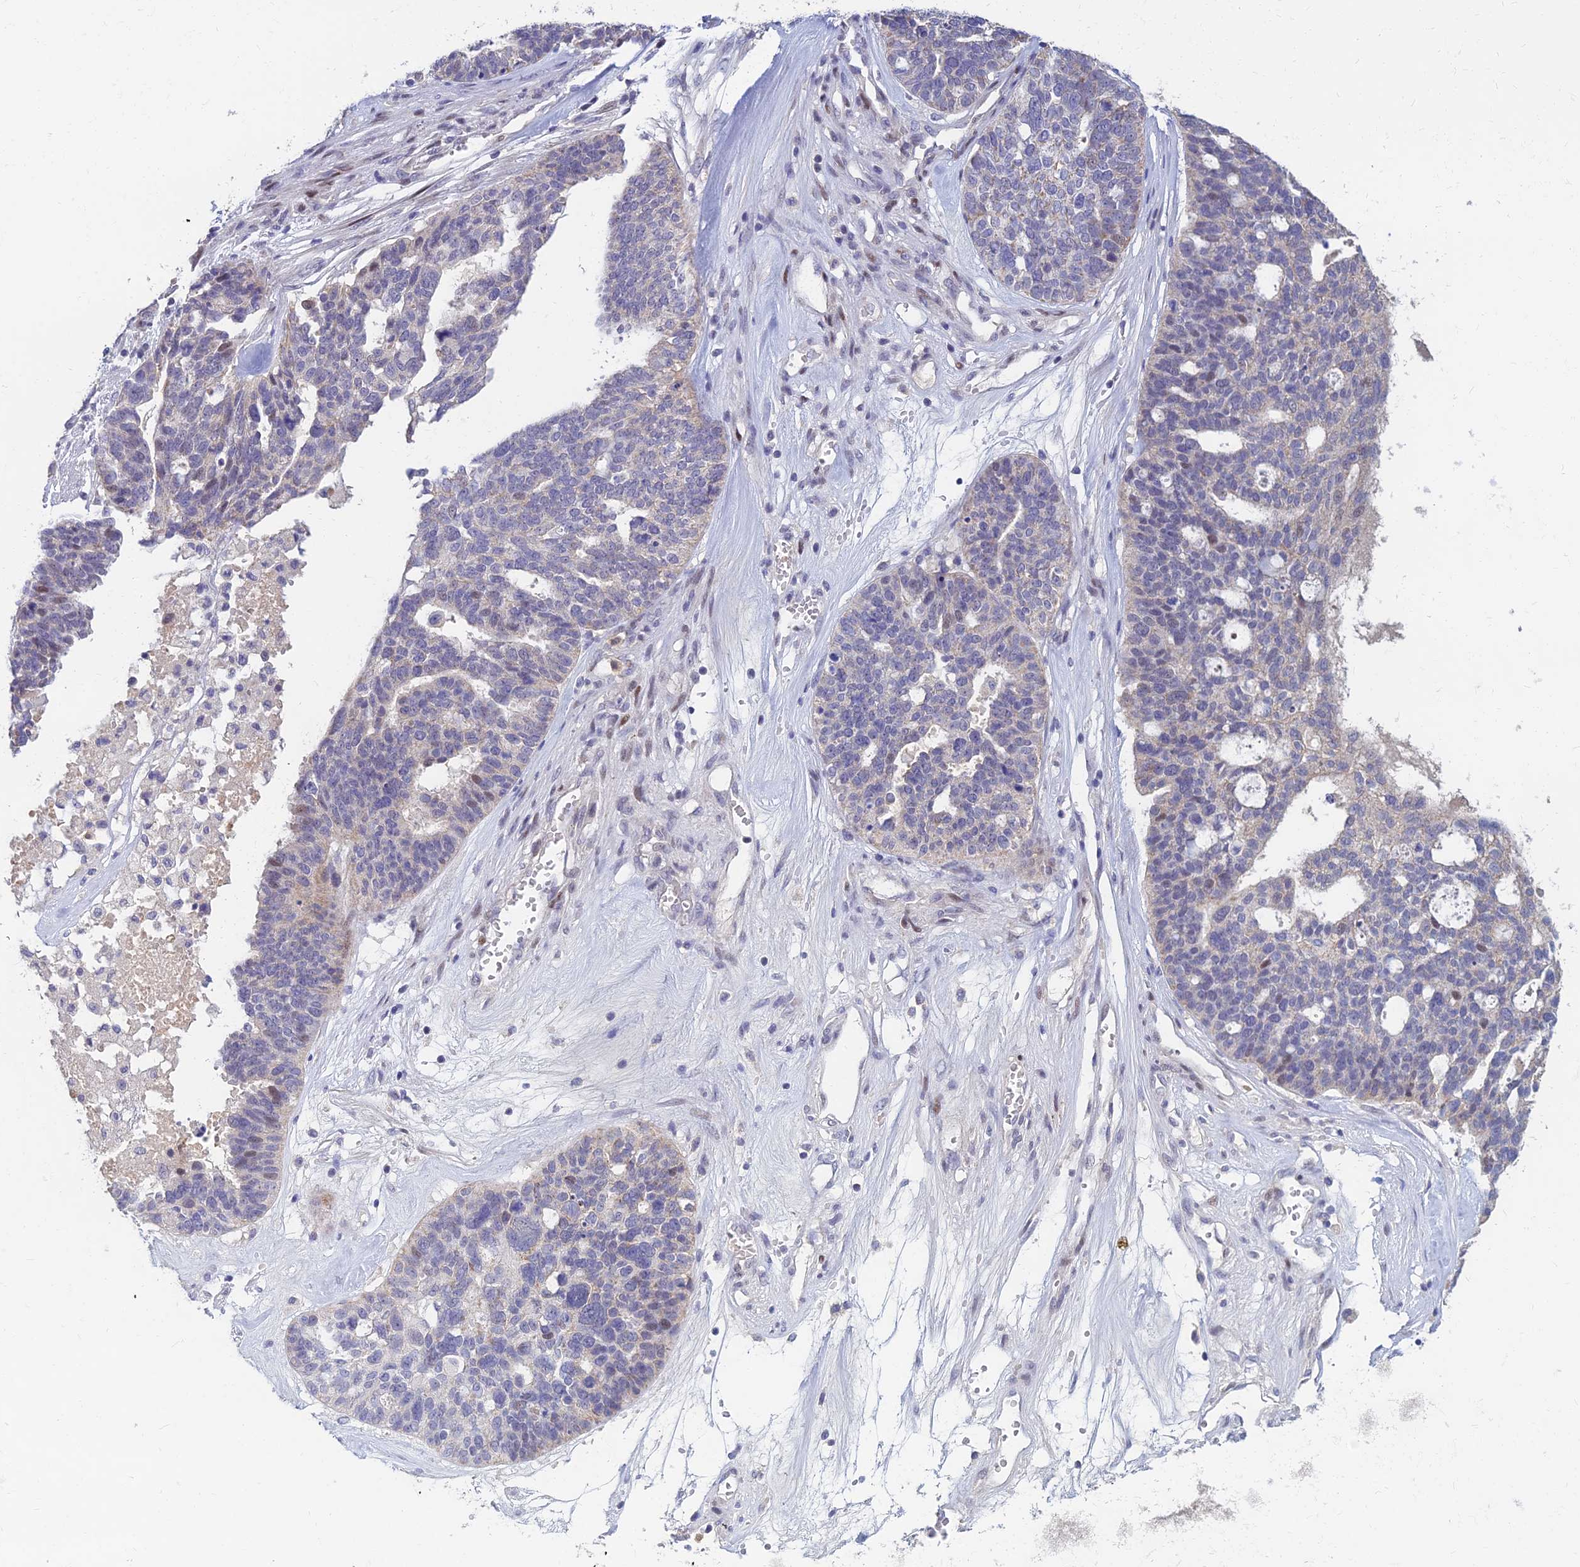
{"staining": {"intensity": "weak", "quantity": "<25%", "location": "cytoplasmic/membranous"}, "tissue": "ovarian cancer", "cell_type": "Tumor cells", "image_type": "cancer", "snomed": [{"axis": "morphology", "description": "Cystadenocarcinoma, serous, NOS"}, {"axis": "topography", "description": "Ovary"}], "caption": "This micrograph is of serous cystadenocarcinoma (ovarian) stained with immunohistochemistry (IHC) to label a protein in brown with the nuclei are counter-stained blue. There is no expression in tumor cells.", "gene": "GOLGA6D", "patient": {"sex": "female", "age": 59}}